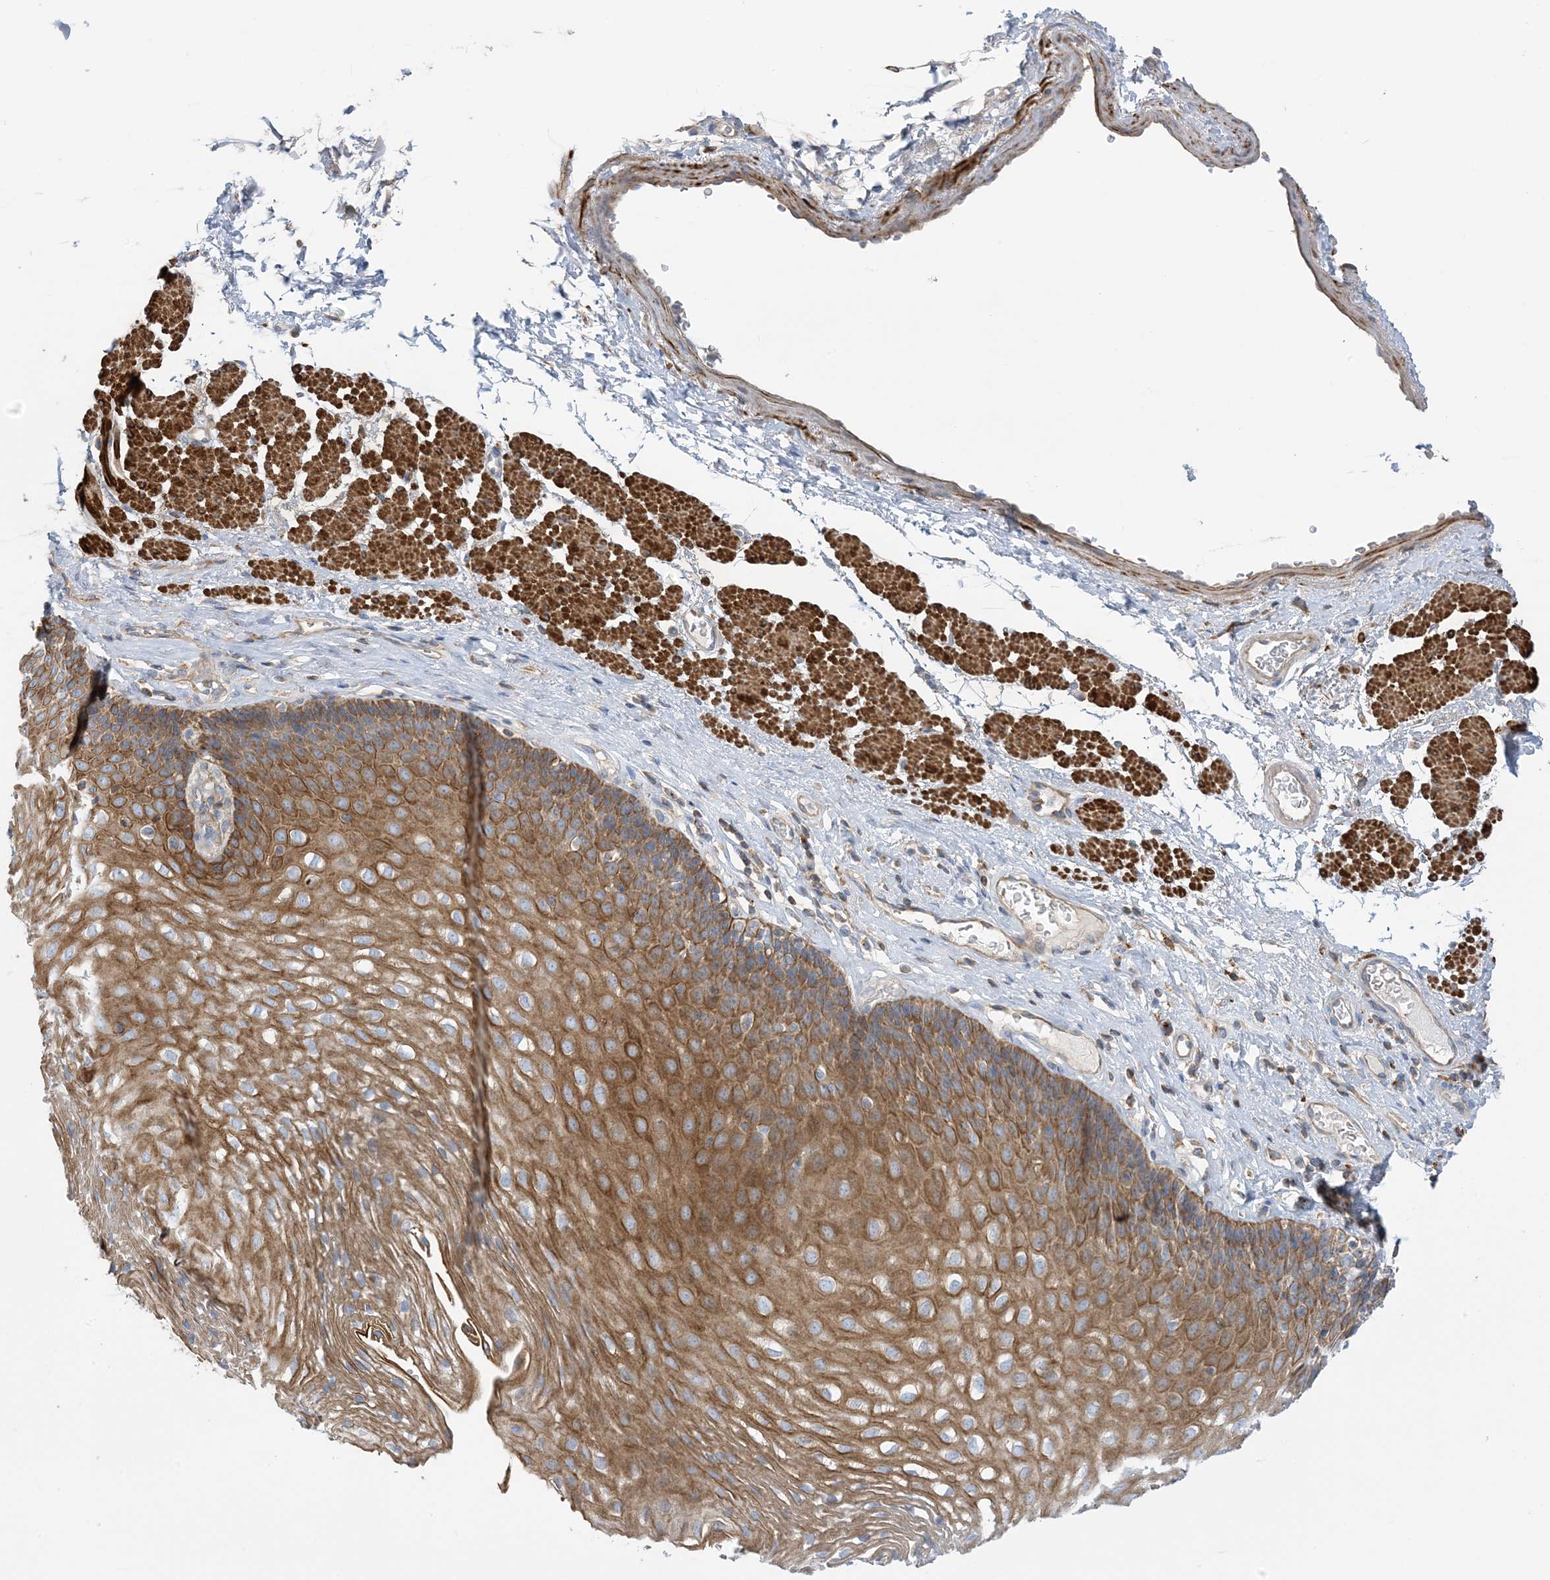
{"staining": {"intensity": "moderate", "quantity": ">75%", "location": "cytoplasmic/membranous"}, "tissue": "esophagus", "cell_type": "Squamous epithelial cells", "image_type": "normal", "snomed": [{"axis": "morphology", "description": "Normal tissue, NOS"}, {"axis": "topography", "description": "Esophagus"}], "caption": "IHC image of benign esophagus: human esophagus stained using immunohistochemistry reveals medium levels of moderate protein expression localized specifically in the cytoplasmic/membranous of squamous epithelial cells, appearing as a cytoplasmic/membranous brown color.", "gene": "CALHM5", "patient": {"sex": "female", "age": 66}}